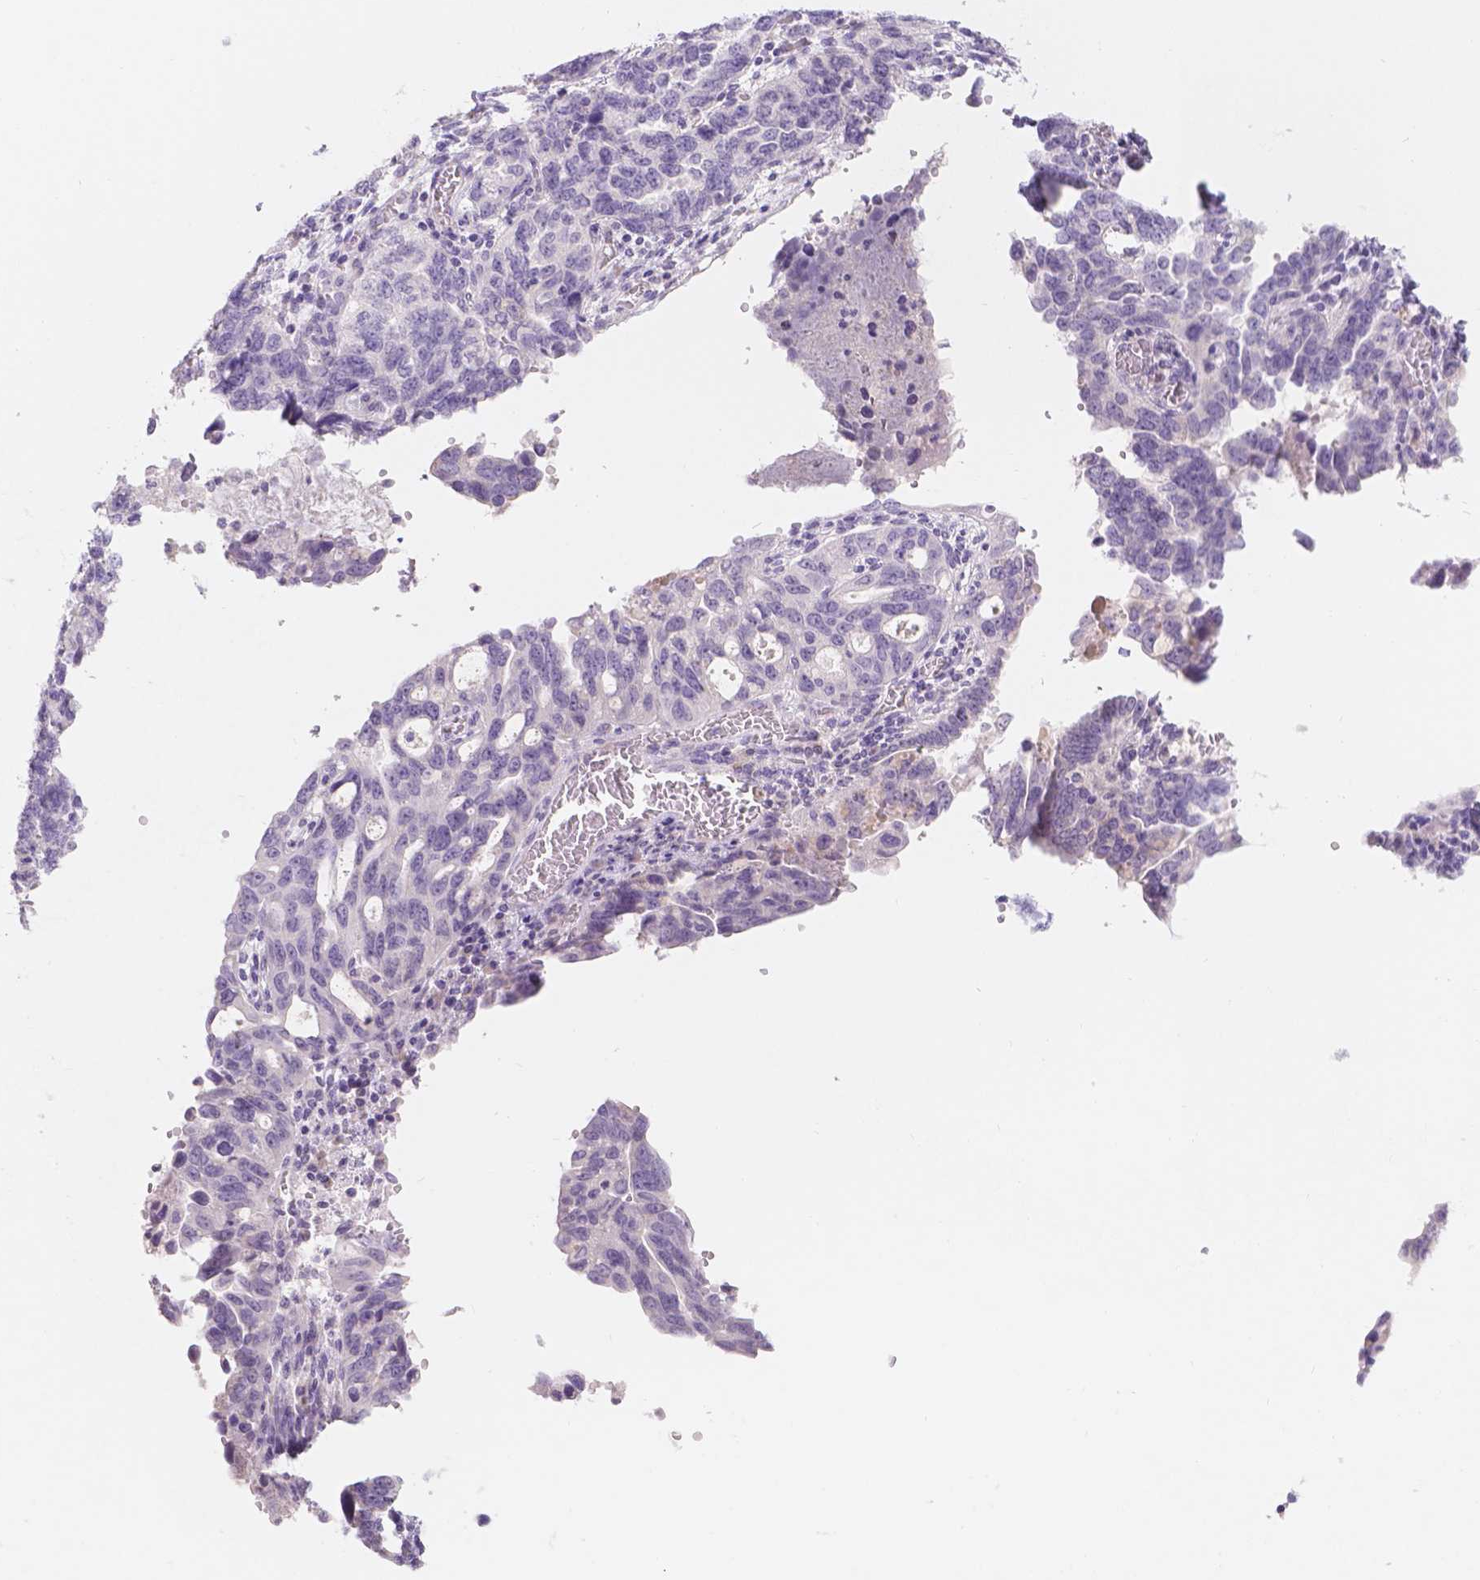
{"staining": {"intensity": "negative", "quantity": "none", "location": "none"}, "tissue": "ovarian cancer", "cell_type": "Tumor cells", "image_type": "cancer", "snomed": [{"axis": "morphology", "description": "Cystadenocarcinoma, serous, NOS"}, {"axis": "topography", "description": "Ovary"}], "caption": "A high-resolution histopathology image shows IHC staining of ovarian cancer (serous cystadenocarcinoma), which reveals no significant staining in tumor cells.", "gene": "HTN3", "patient": {"sex": "female", "age": 69}}